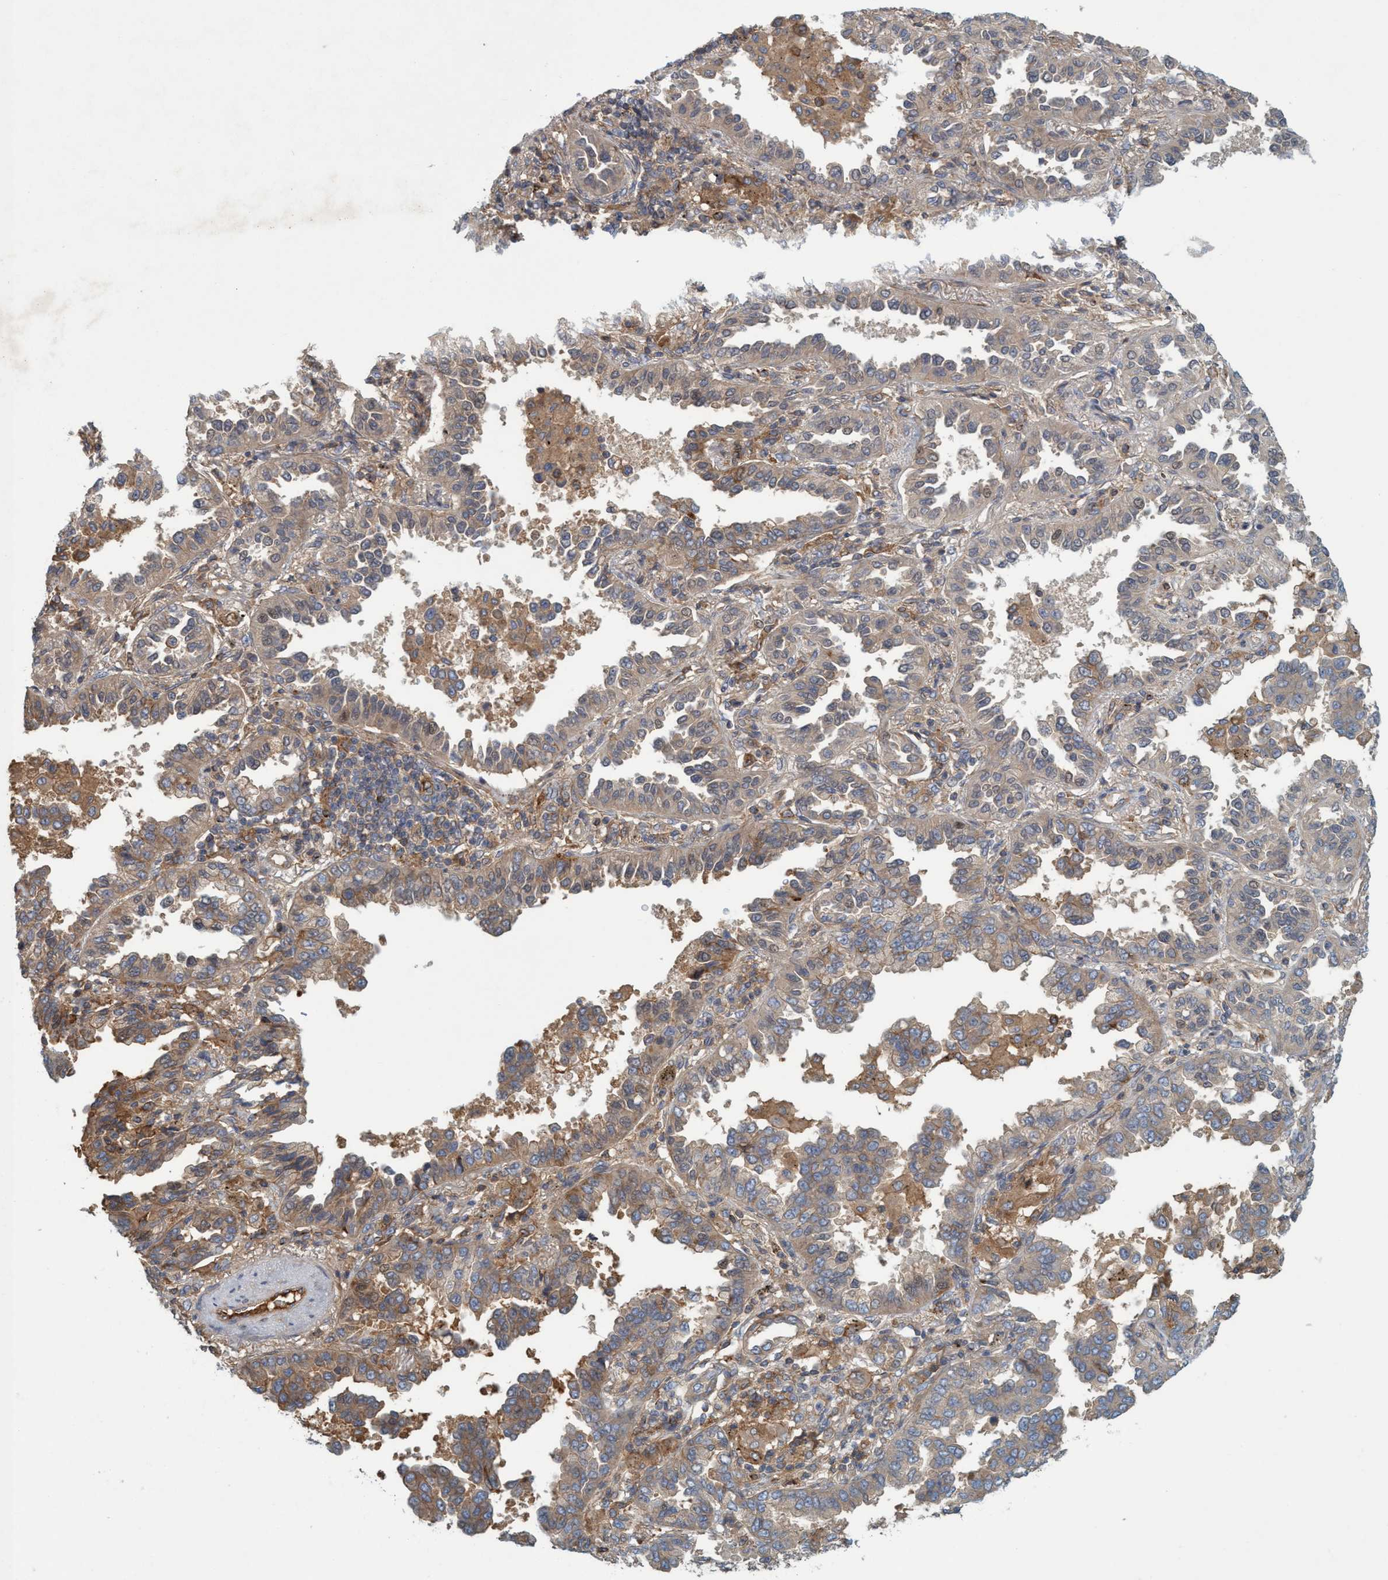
{"staining": {"intensity": "weak", "quantity": ">75%", "location": "cytoplasmic/membranous"}, "tissue": "lung cancer", "cell_type": "Tumor cells", "image_type": "cancer", "snomed": [{"axis": "morphology", "description": "Normal tissue, NOS"}, {"axis": "morphology", "description": "Adenocarcinoma, NOS"}, {"axis": "topography", "description": "Lung"}], "caption": "A histopathology image of lung adenocarcinoma stained for a protein exhibits weak cytoplasmic/membranous brown staining in tumor cells.", "gene": "SPECC1", "patient": {"sex": "male", "age": 59}}